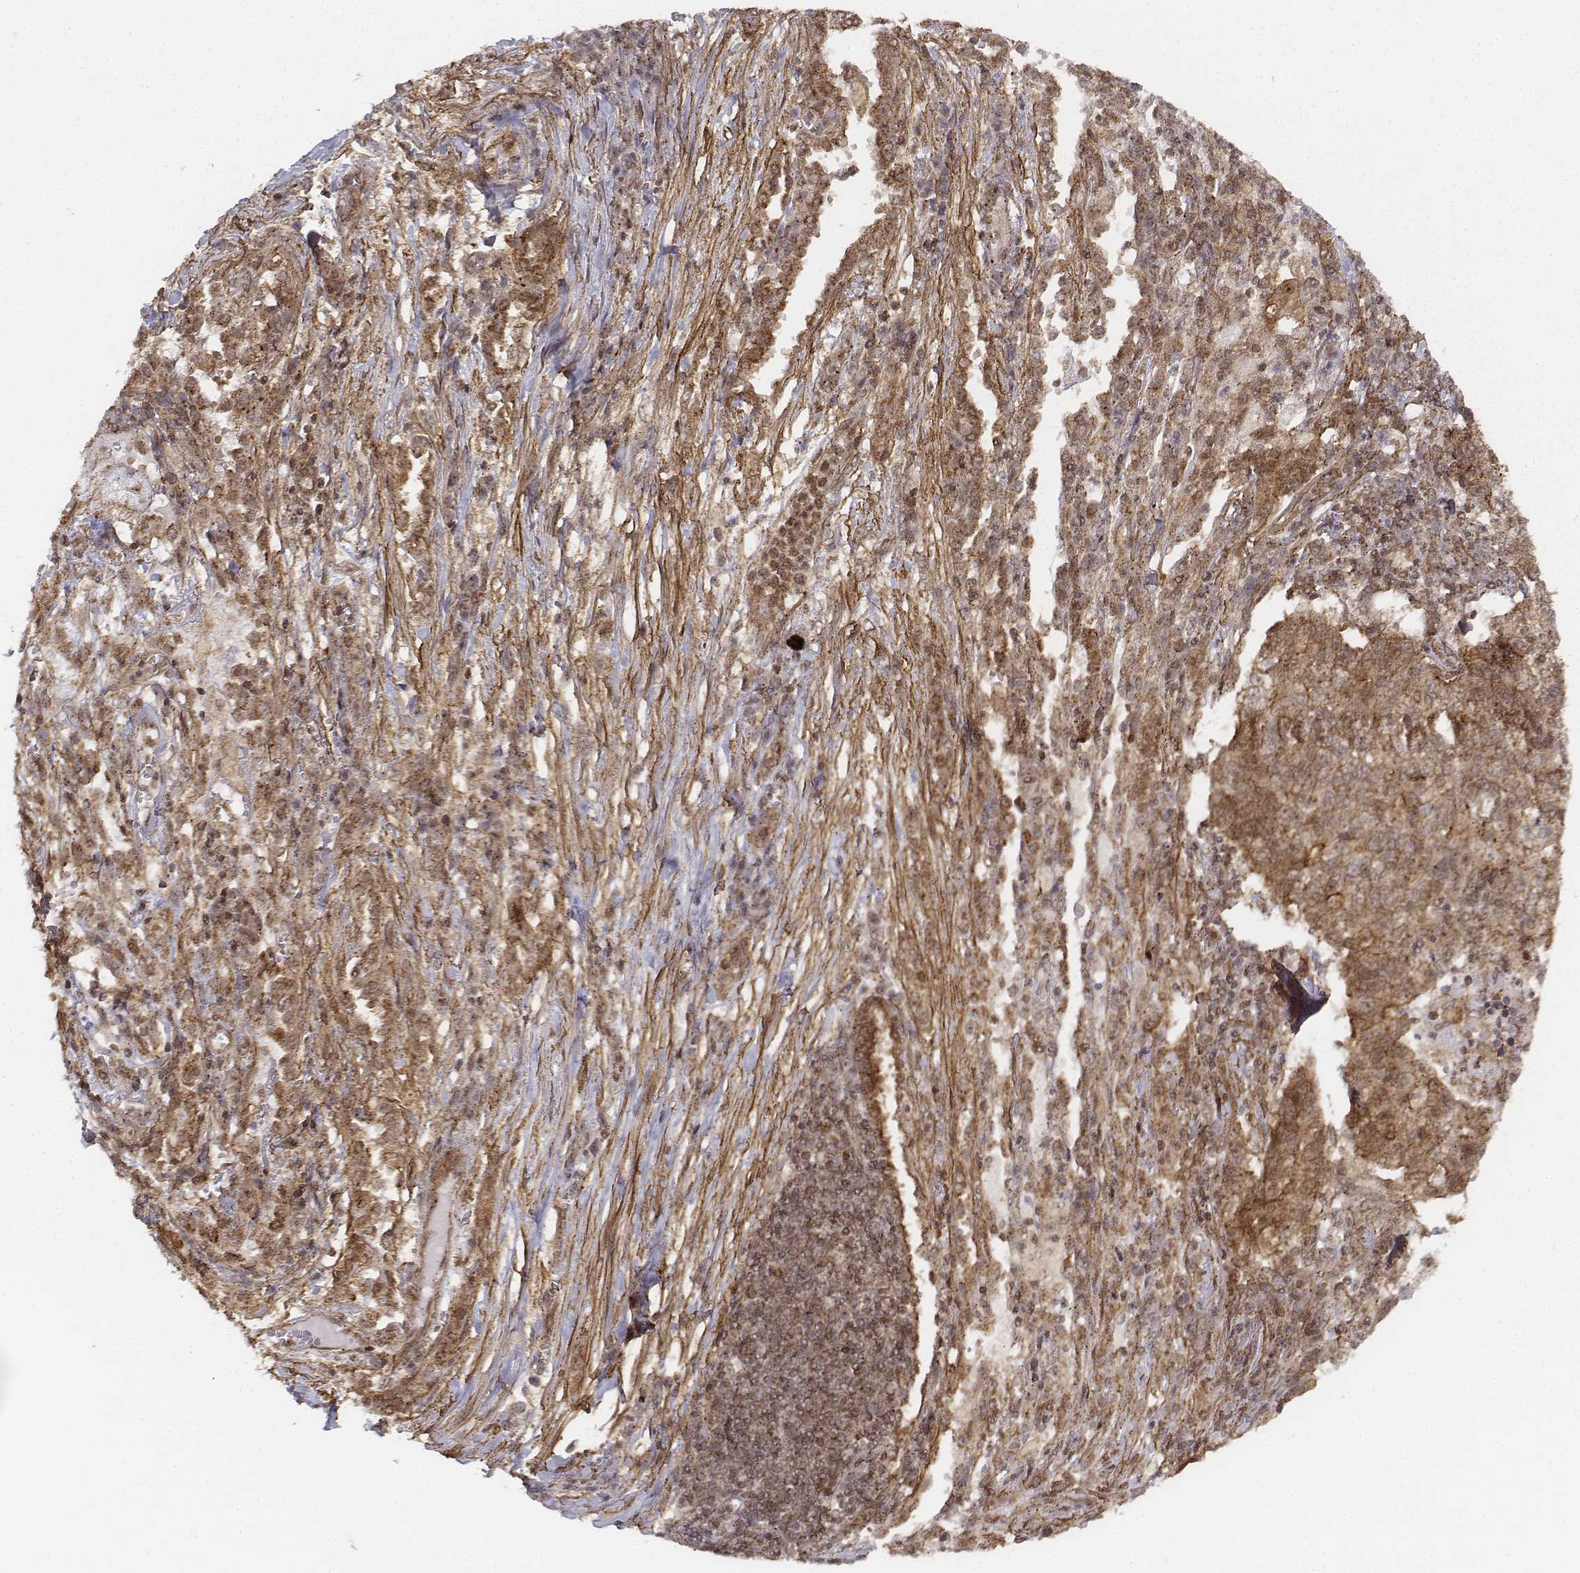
{"staining": {"intensity": "moderate", "quantity": ">75%", "location": "cytoplasmic/membranous"}, "tissue": "lung cancer", "cell_type": "Tumor cells", "image_type": "cancer", "snomed": [{"axis": "morphology", "description": "Adenocarcinoma, NOS"}, {"axis": "topography", "description": "Lung"}], "caption": "This micrograph displays lung cancer stained with immunohistochemistry (IHC) to label a protein in brown. The cytoplasmic/membranous of tumor cells show moderate positivity for the protein. Nuclei are counter-stained blue.", "gene": "ZFYVE19", "patient": {"sex": "male", "age": 57}}